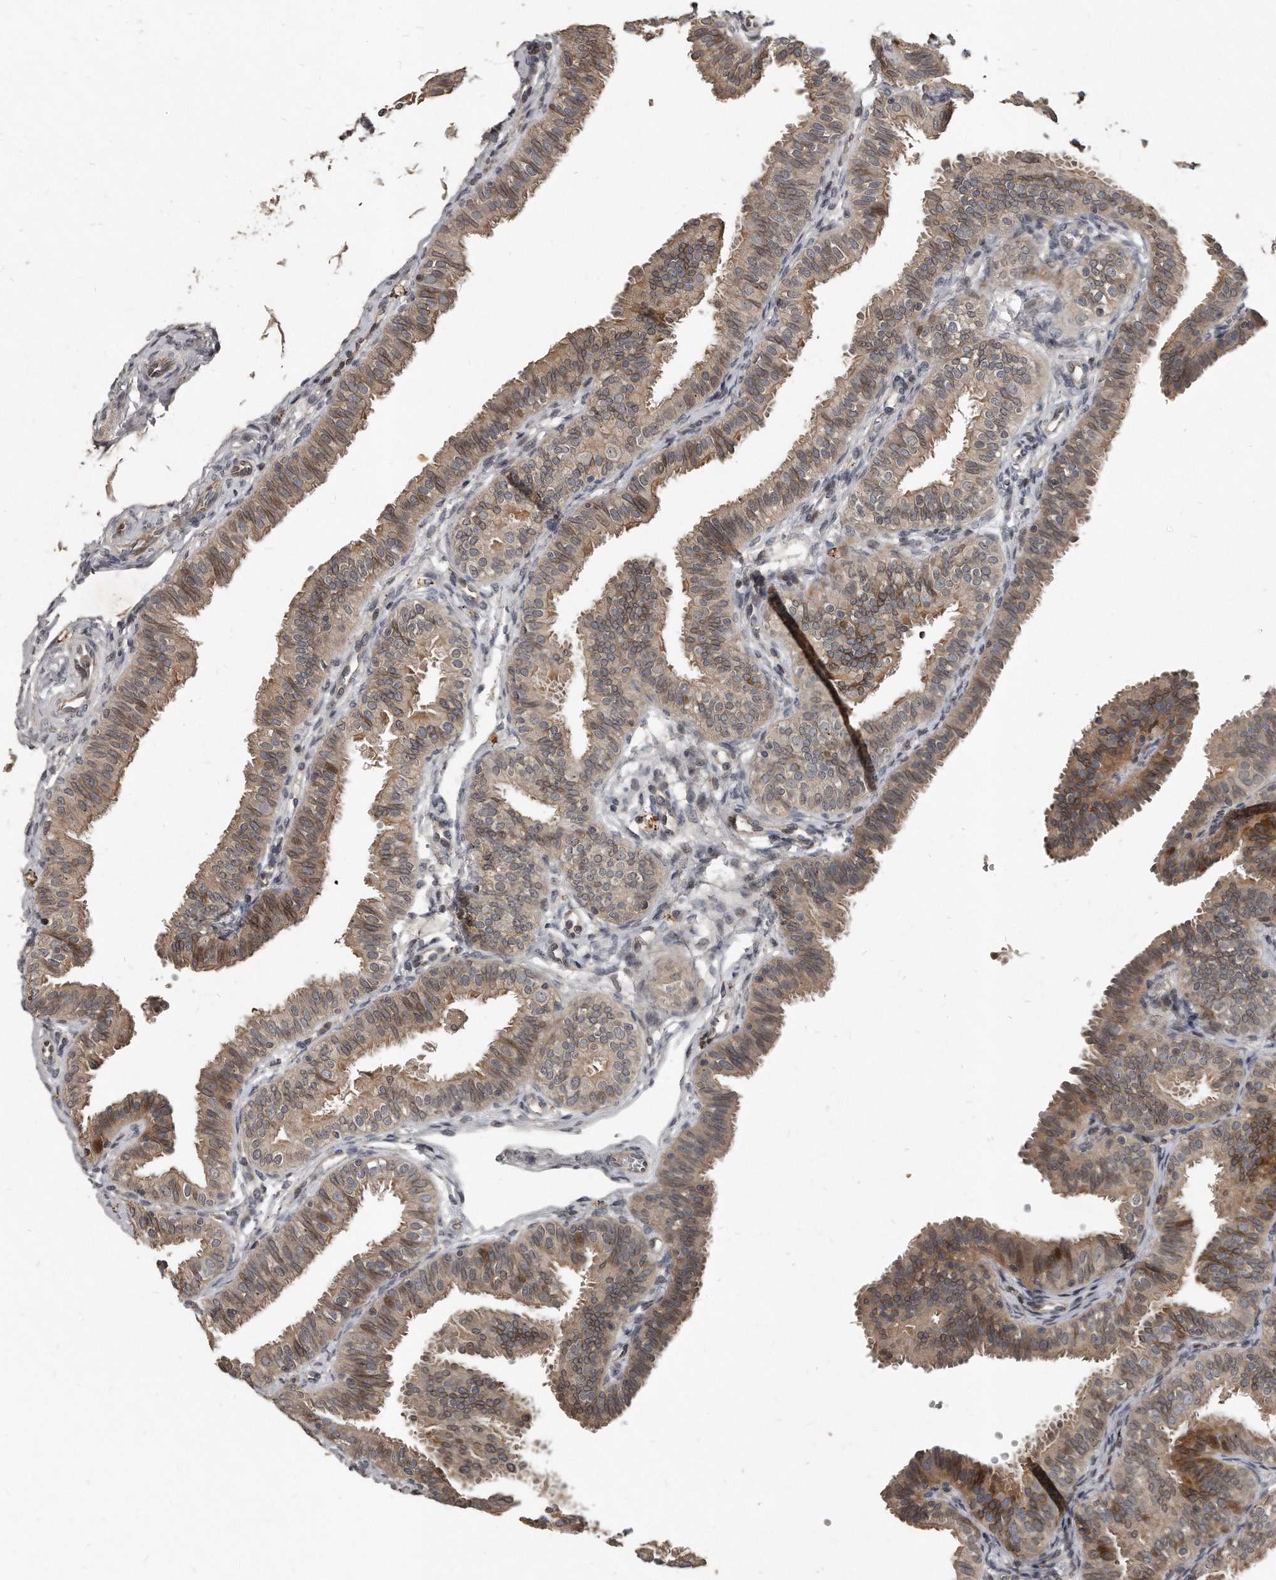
{"staining": {"intensity": "weak", "quantity": "25%-75%", "location": "cytoplasmic/membranous"}, "tissue": "fallopian tube", "cell_type": "Glandular cells", "image_type": "normal", "snomed": [{"axis": "morphology", "description": "Normal tissue, NOS"}, {"axis": "topography", "description": "Fallopian tube"}], "caption": "This image demonstrates IHC staining of normal human fallopian tube, with low weak cytoplasmic/membranous expression in about 25%-75% of glandular cells.", "gene": "GCH1", "patient": {"sex": "female", "age": 35}}